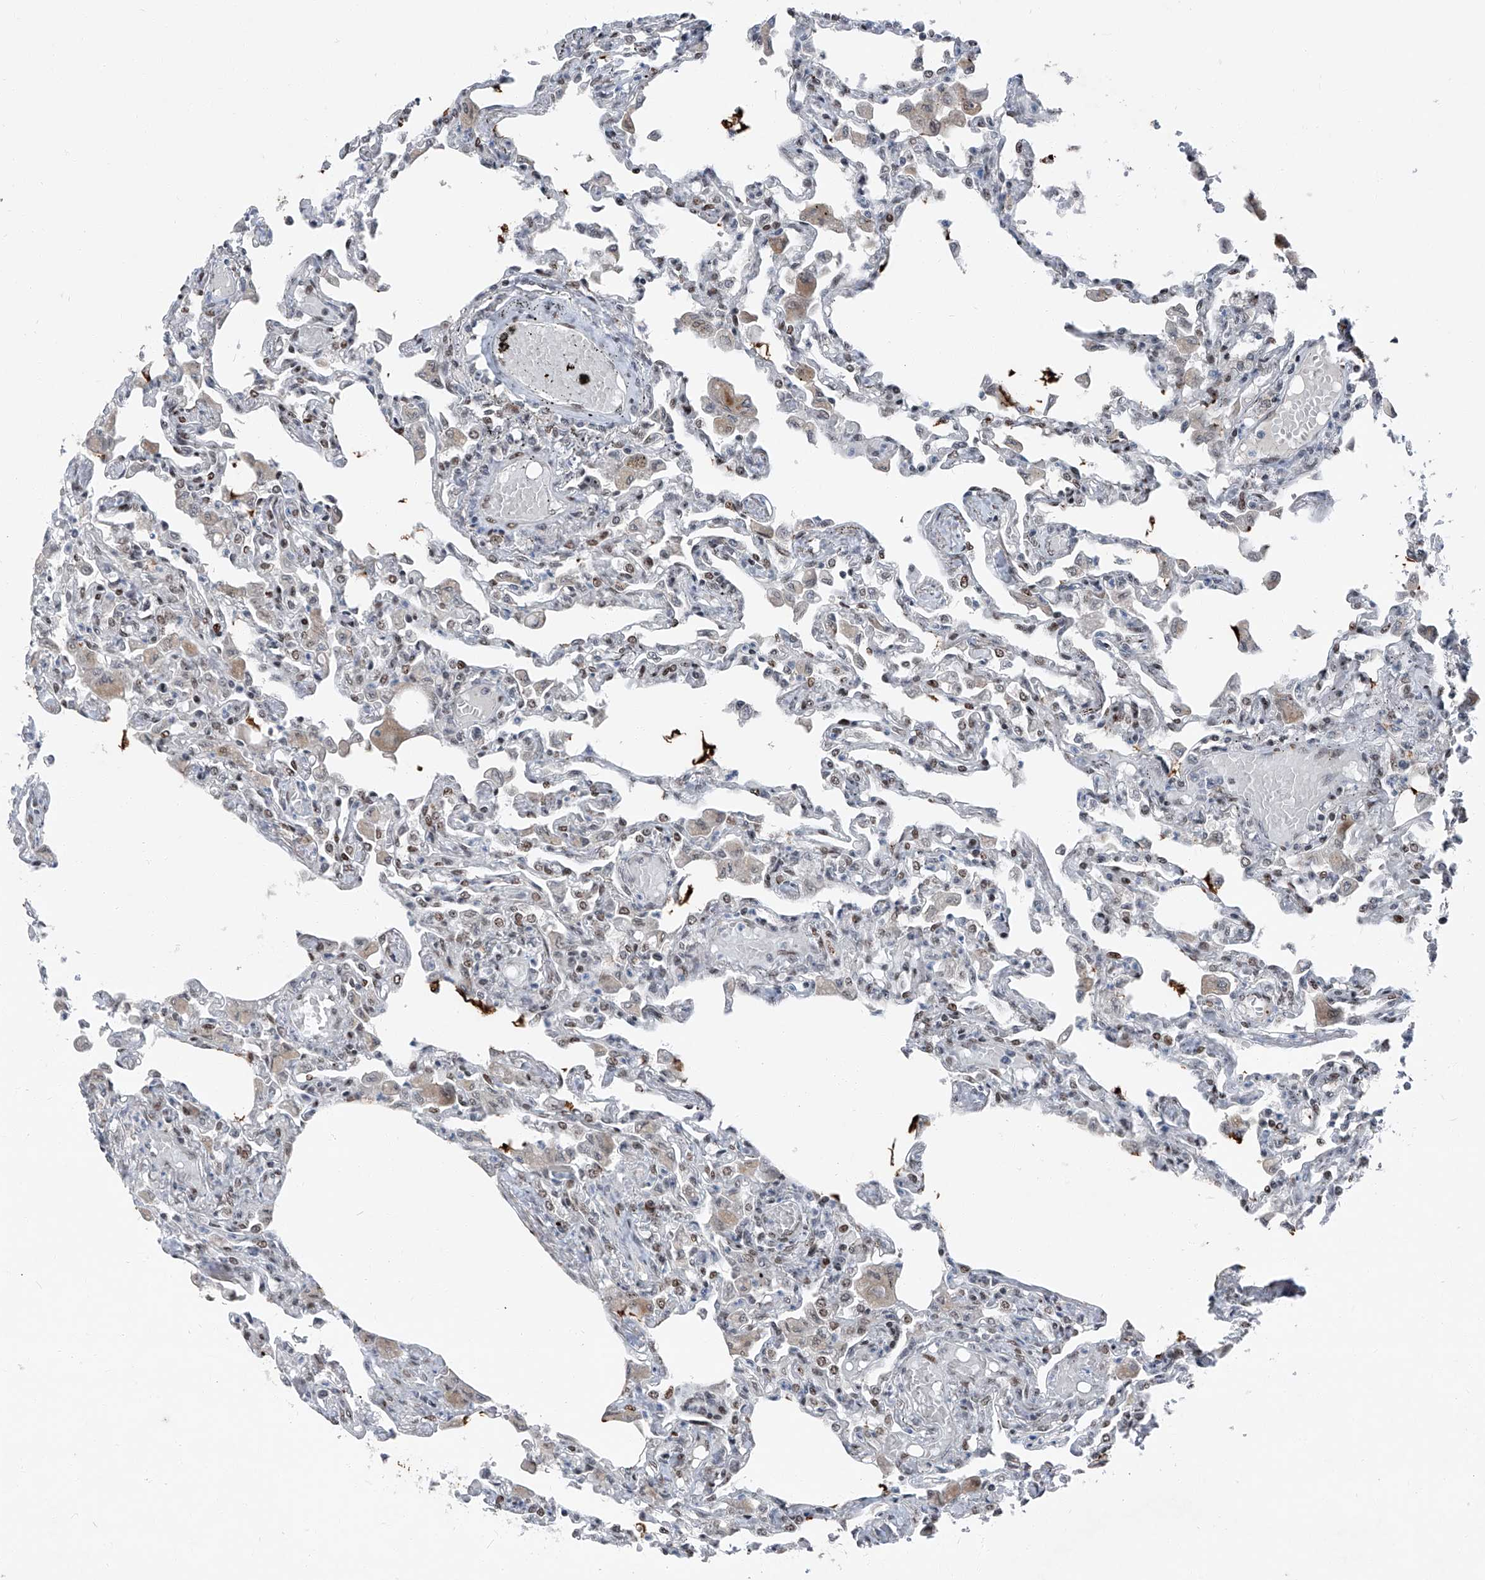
{"staining": {"intensity": "moderate", "quantity": "25%-75%", "location": "nuclear"}, "tissue": "lung", "cell_type": "Alveolar cells", "image_type": "normal", "snomed": [{"axis": "morphology", "description": "Normal tissue, NOS"}, {"axis": "topography", "description": "Bronchus"}, {"axis": "topography", "description": "Lung"}], "caption": "Immunohistochemical staining of unremarkable lung reveals 25%-75% levels of moderate nuclear protein expression in approximately 25%-75% of alveolar cells.", "gene": "BMI1", "patient": {"sex": "female", "age": 49}}